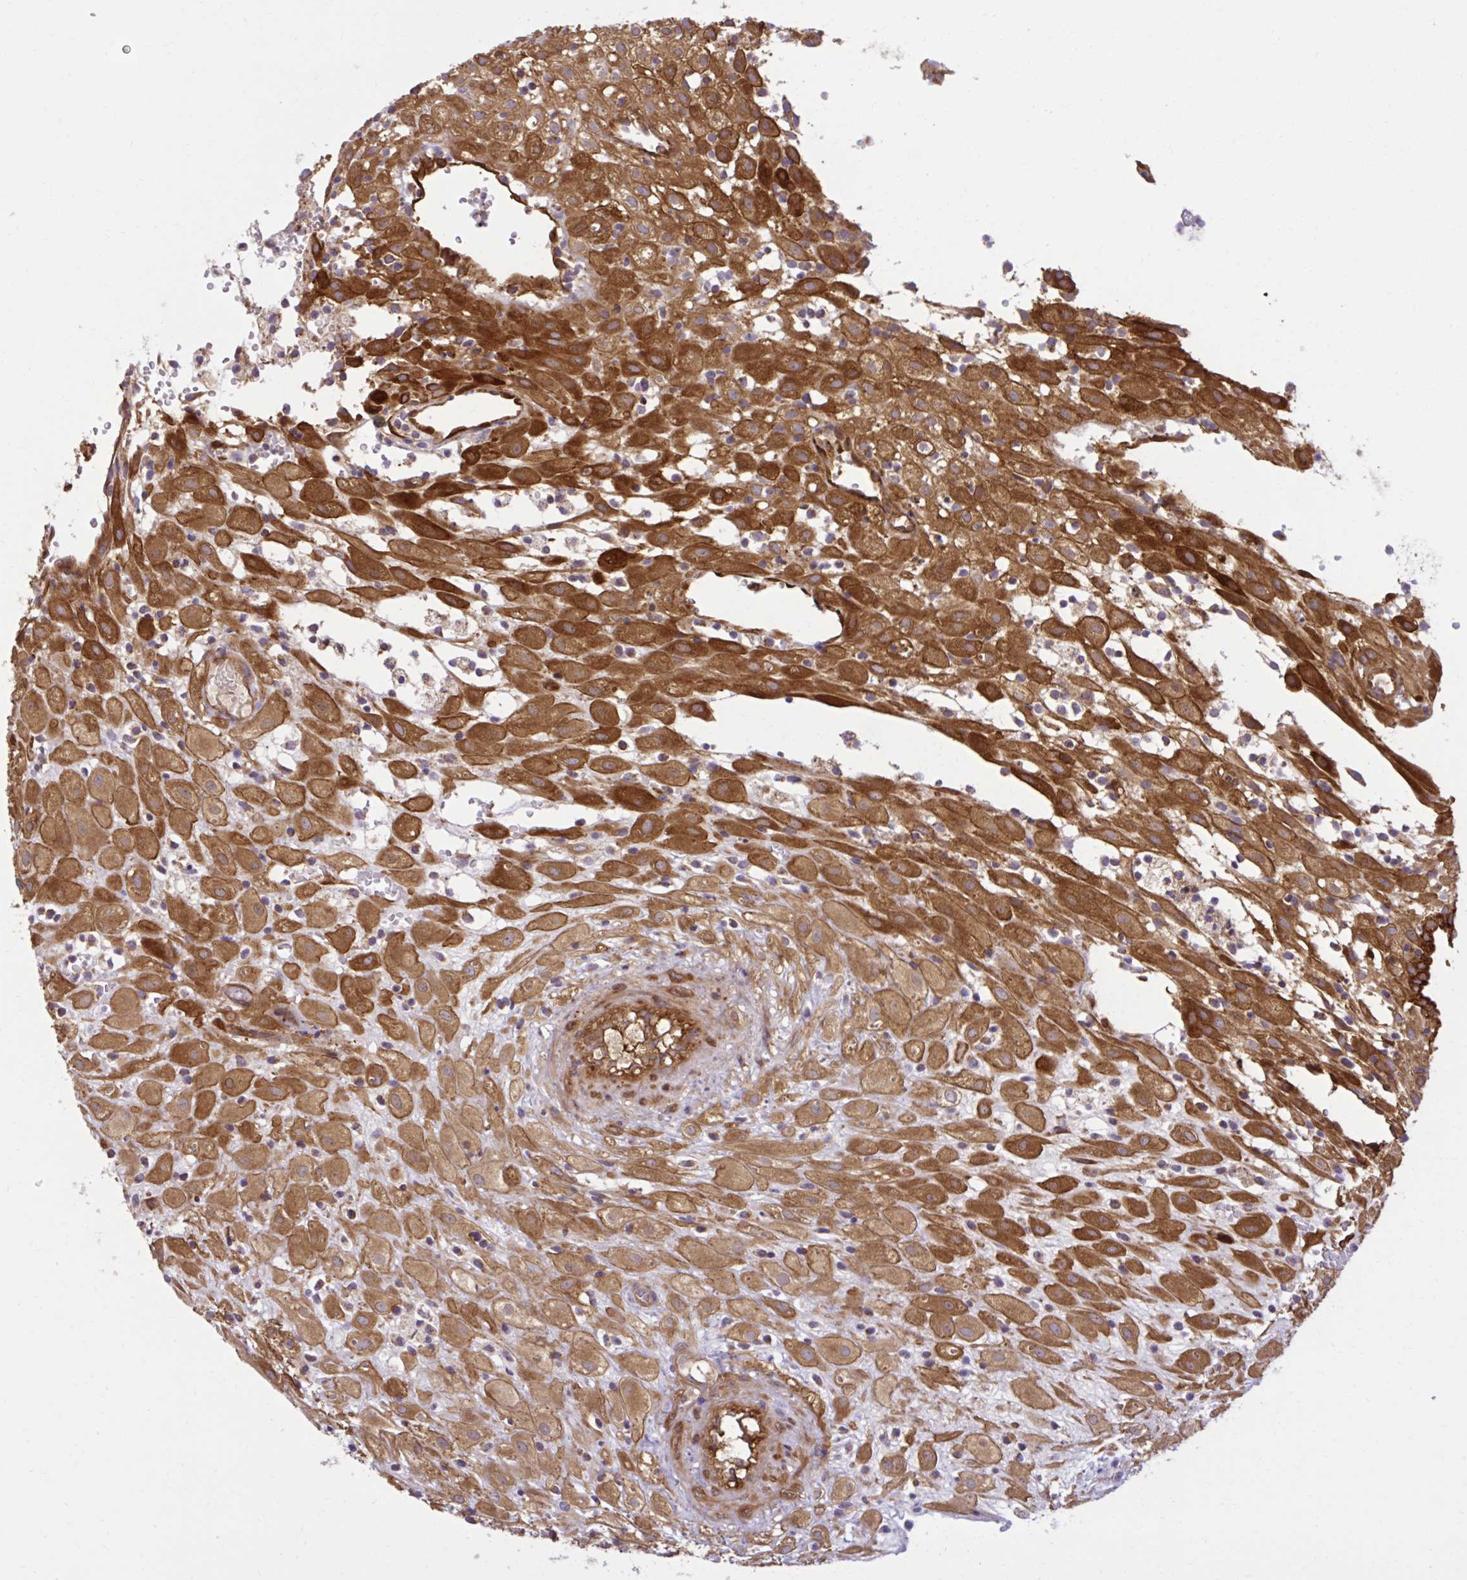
{"staining": {"intensity": "moderate", "quantity": ">75%", "location": "cytoplasmic/membranous"}, "tissue": "placenta", "cell_type": "Decidual cells", "image_type": "normal", "snomed": [{"axis": "morphology", "description": "Normal tissue, NOS"}, {"axis": "topography", "description": "Placenta"}], "caption": "DAB immunohistochemical staining of benign placenta demonstrates moderate cytoplasmic/membranous protein positivity in about >75% of decidual cells. The staining is performed using DAB brown chromogen to label protein expression. The nuclei are counter-stained blue using hematoxylin.", "gene": "LIMS1", "patient": {"sex": "female", "age": 24}}